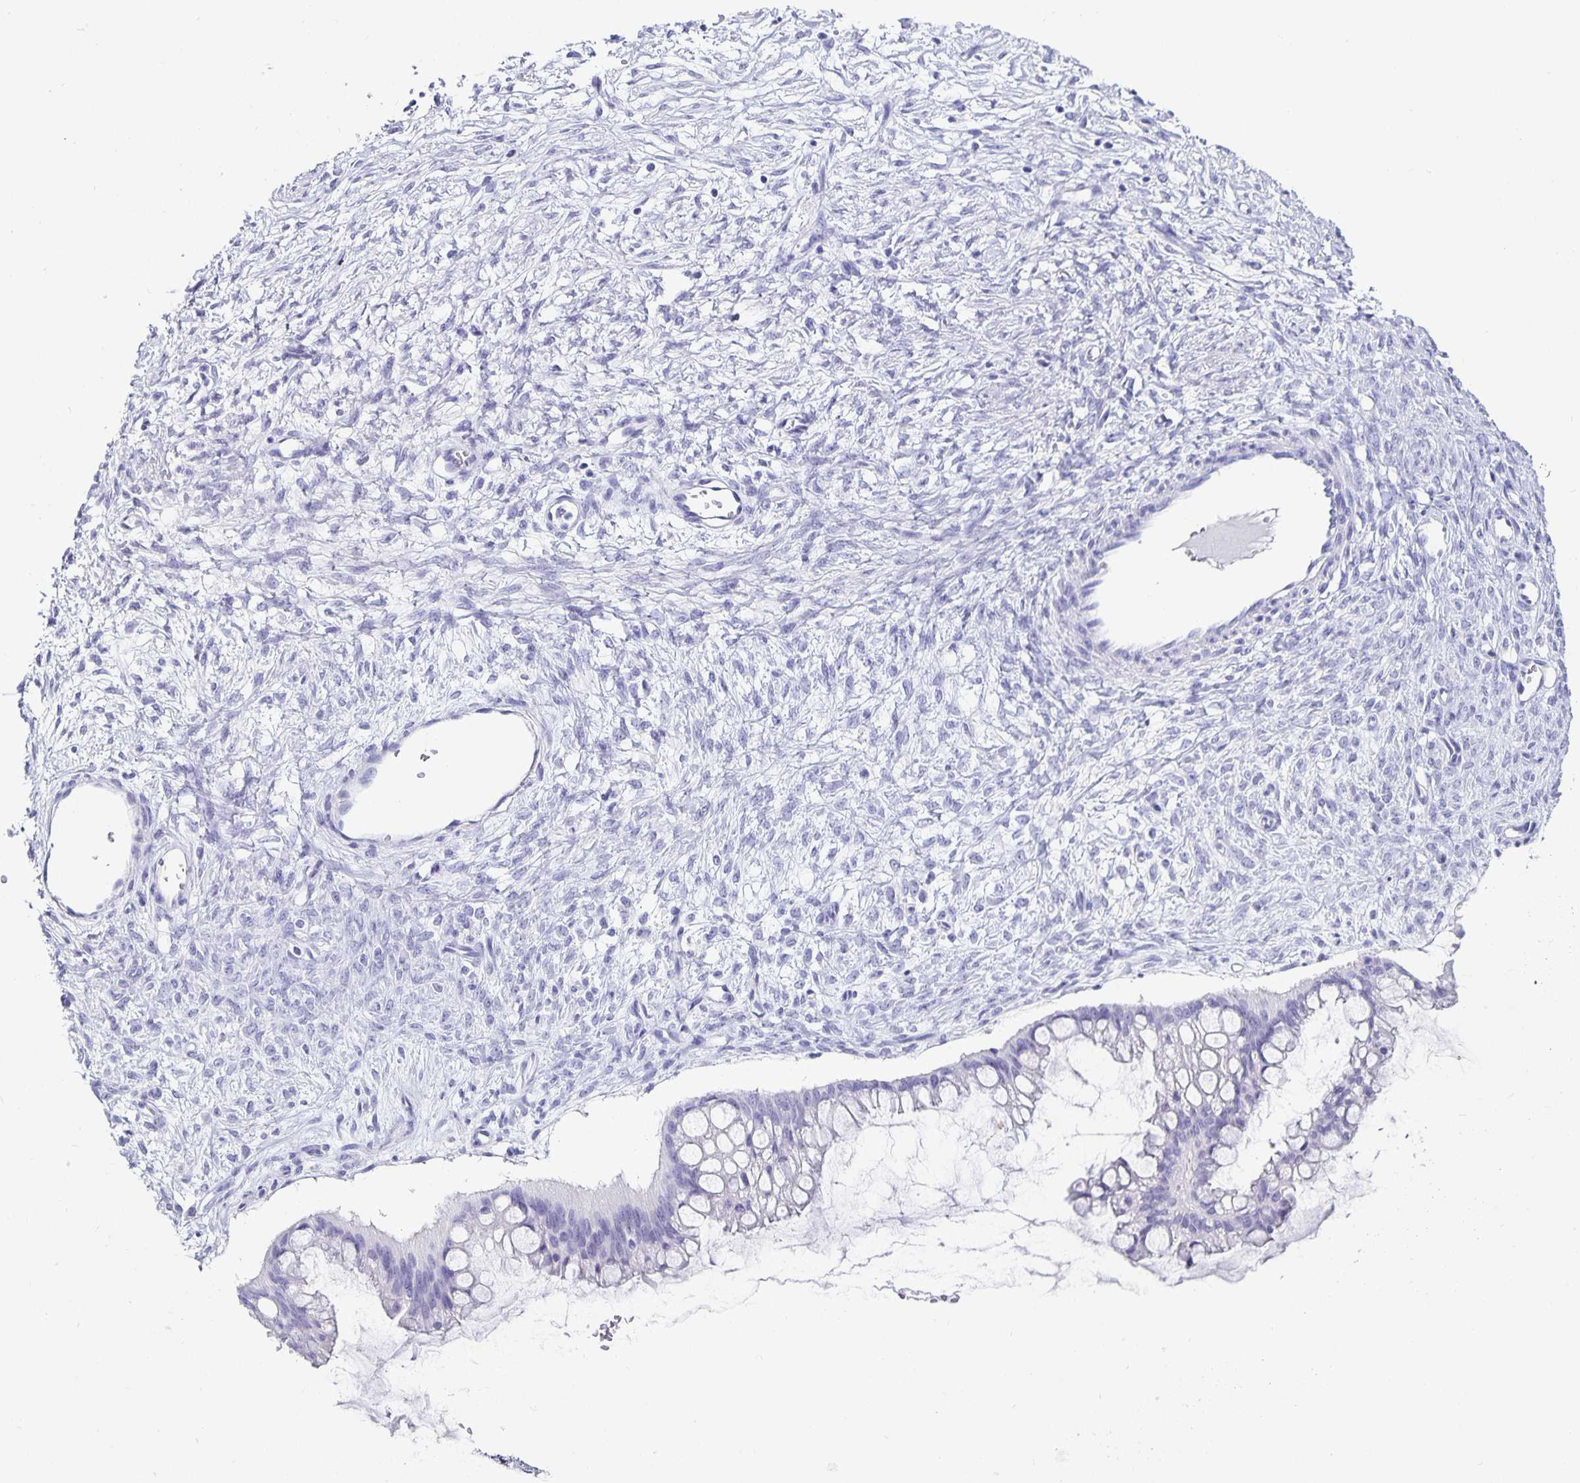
{"staining": {"intensity": "negative", "quantity": "none", "location": "none"}, "tissue": "ovarian cancer", "cell_type": "Tumor cells", "image_type": "cancer", "snomed": [{"axis": "morphology", "description": "Cystadenocarcinoma, mucinous, NOS"}, {"axis": "topography", "description": "Ovary"}], "caption": "DAB immunohistochemical staining of ovarian mucinous cystadenocarcinoma exhibits no significant expression in tumor cells.", "gene": "CHGA", "patient": {"sex": "female", "age": 73}}